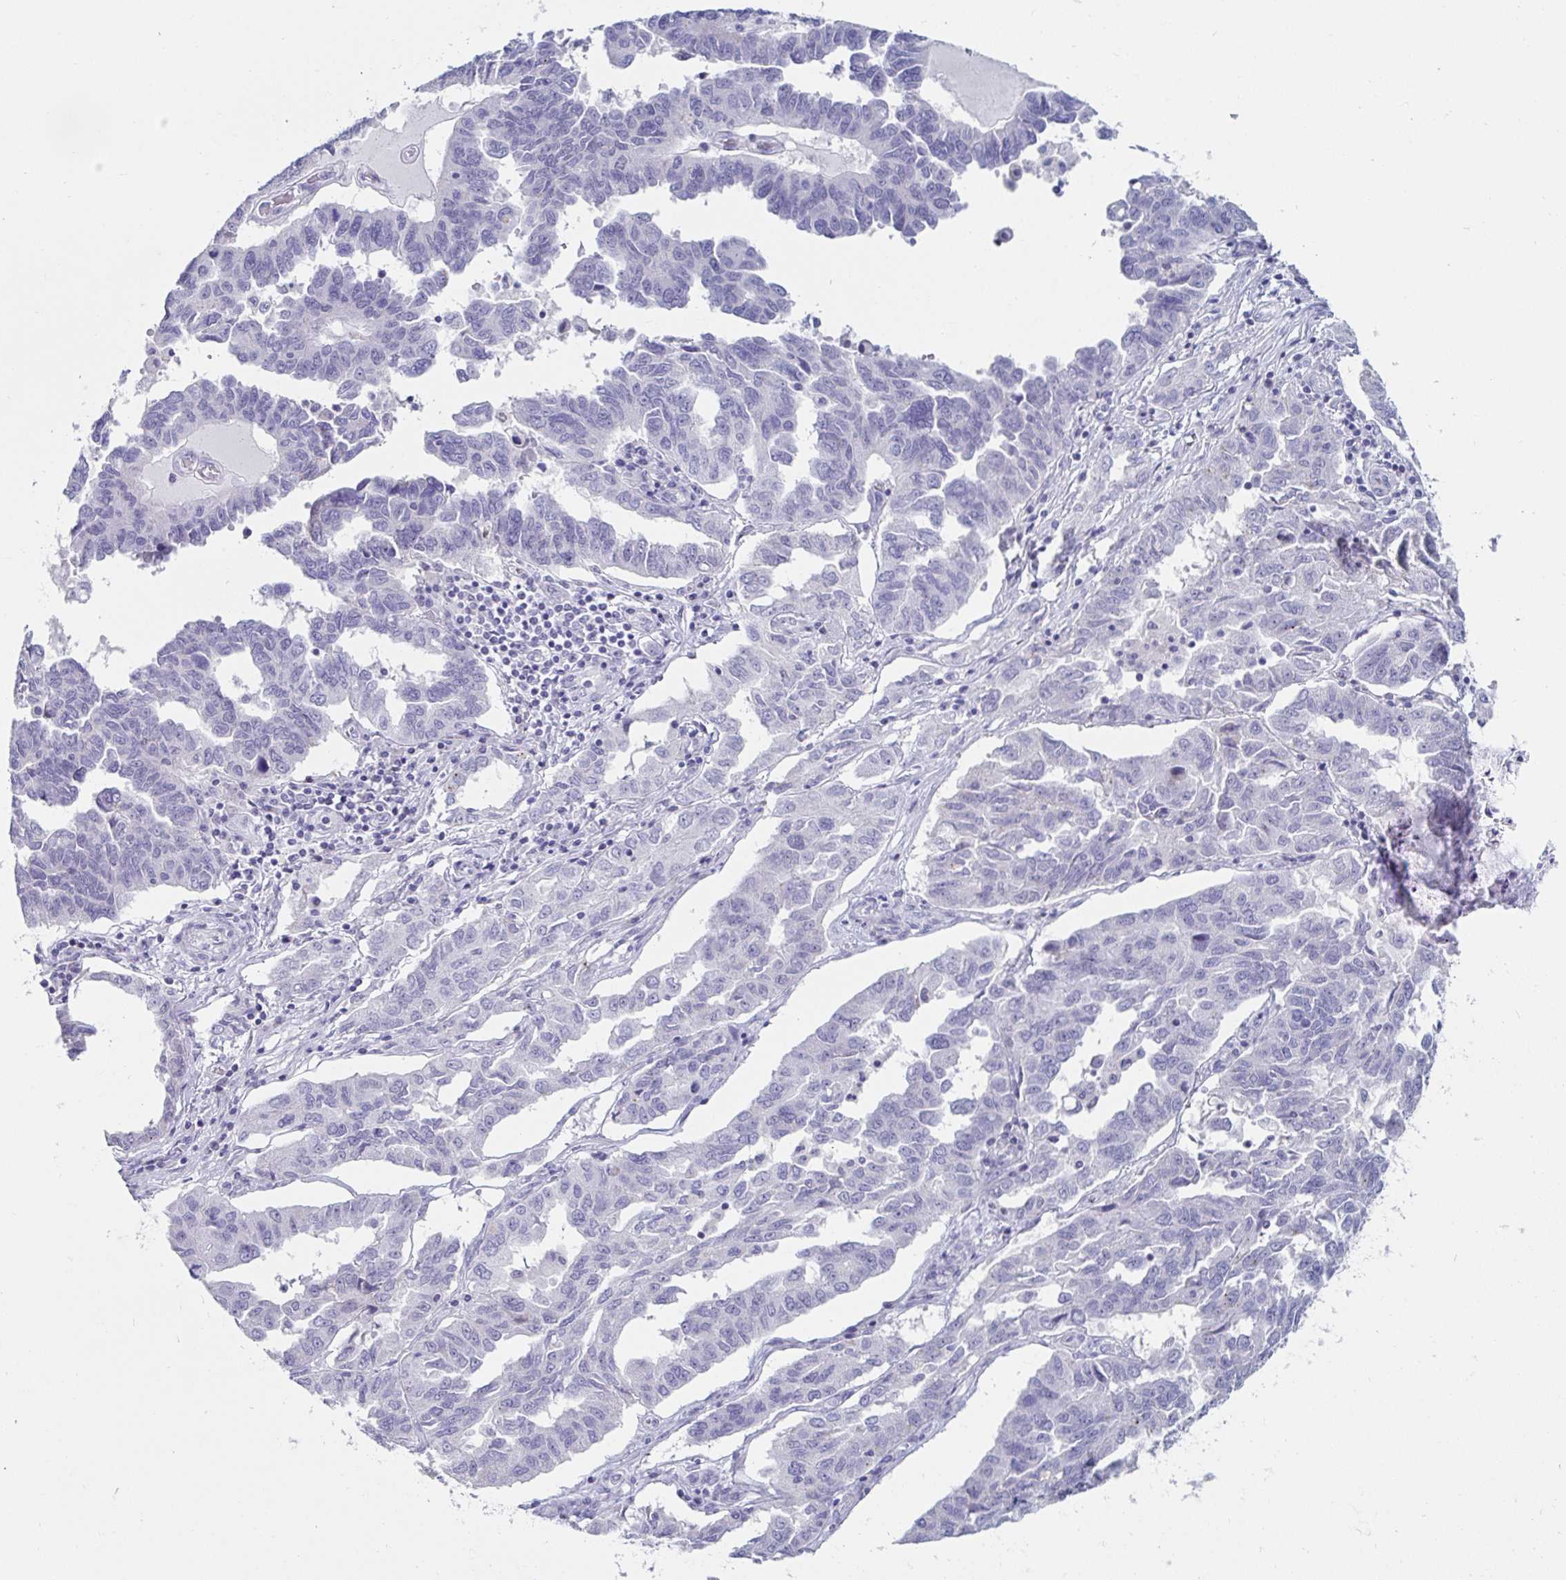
{"staining": {"intensity": "negative", "quantity": "none", "location": "none"}, "tissue": "ovarian cancer", "cell_type": "Tumor cells", "image_type": "cancer", "snomed": [{"axis": "morphology", "description": "Cystadenocarcinoma, serous, NOS"}, {"axis": "topography", "description": "Ovary"}], "caption": "A micrograph of serous cystadenocarcinoma (ovarian) stained for a protein exhibits no brown staining in tumor cells.", "gene": "OR10K1", "patient": {"sex": "female", "age": 64}}